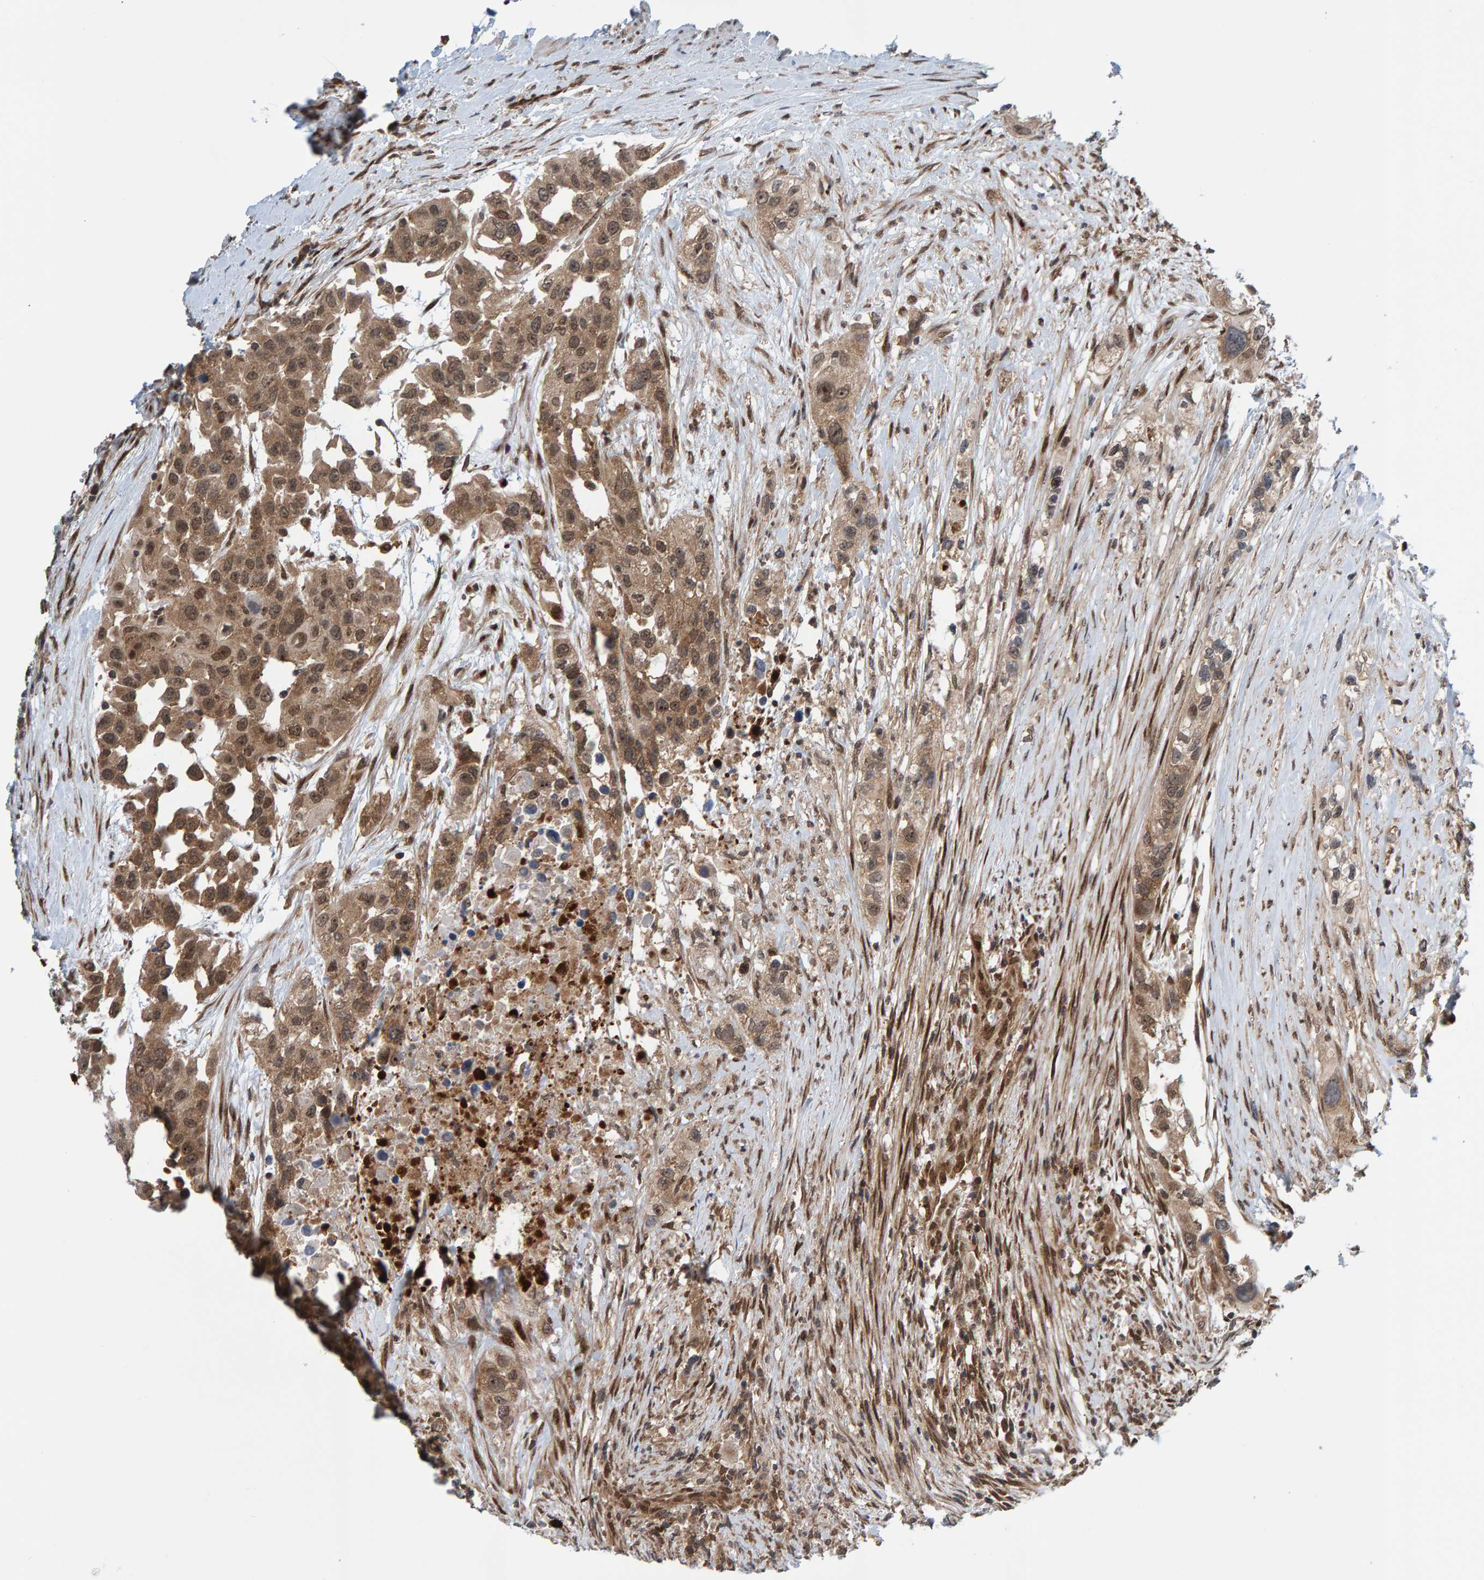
{"staining": {"intensity": "moderate", "quantity": ">75%", "location": "cytoplasmic/membranous,nuclear"}, "tissue": "urothelial cancer", "cell_type": "Tumor cells", "image_type": "cancer", "snomed": [{"axis": "morphology", "description": "Urothelial carcinoma, High grade"}, {"axis": "topography", "description": "Urinary bladder"}], "caption": "Immunohistochemistry of human urothelial carcinoma (high-grade) displays medium levels of moderate cytoplasmic/membranous and nuclear expression in approximately >75% of tumor cells.", "gene": "ZNF366", "patient": {"sex": "female", "age": 80}}